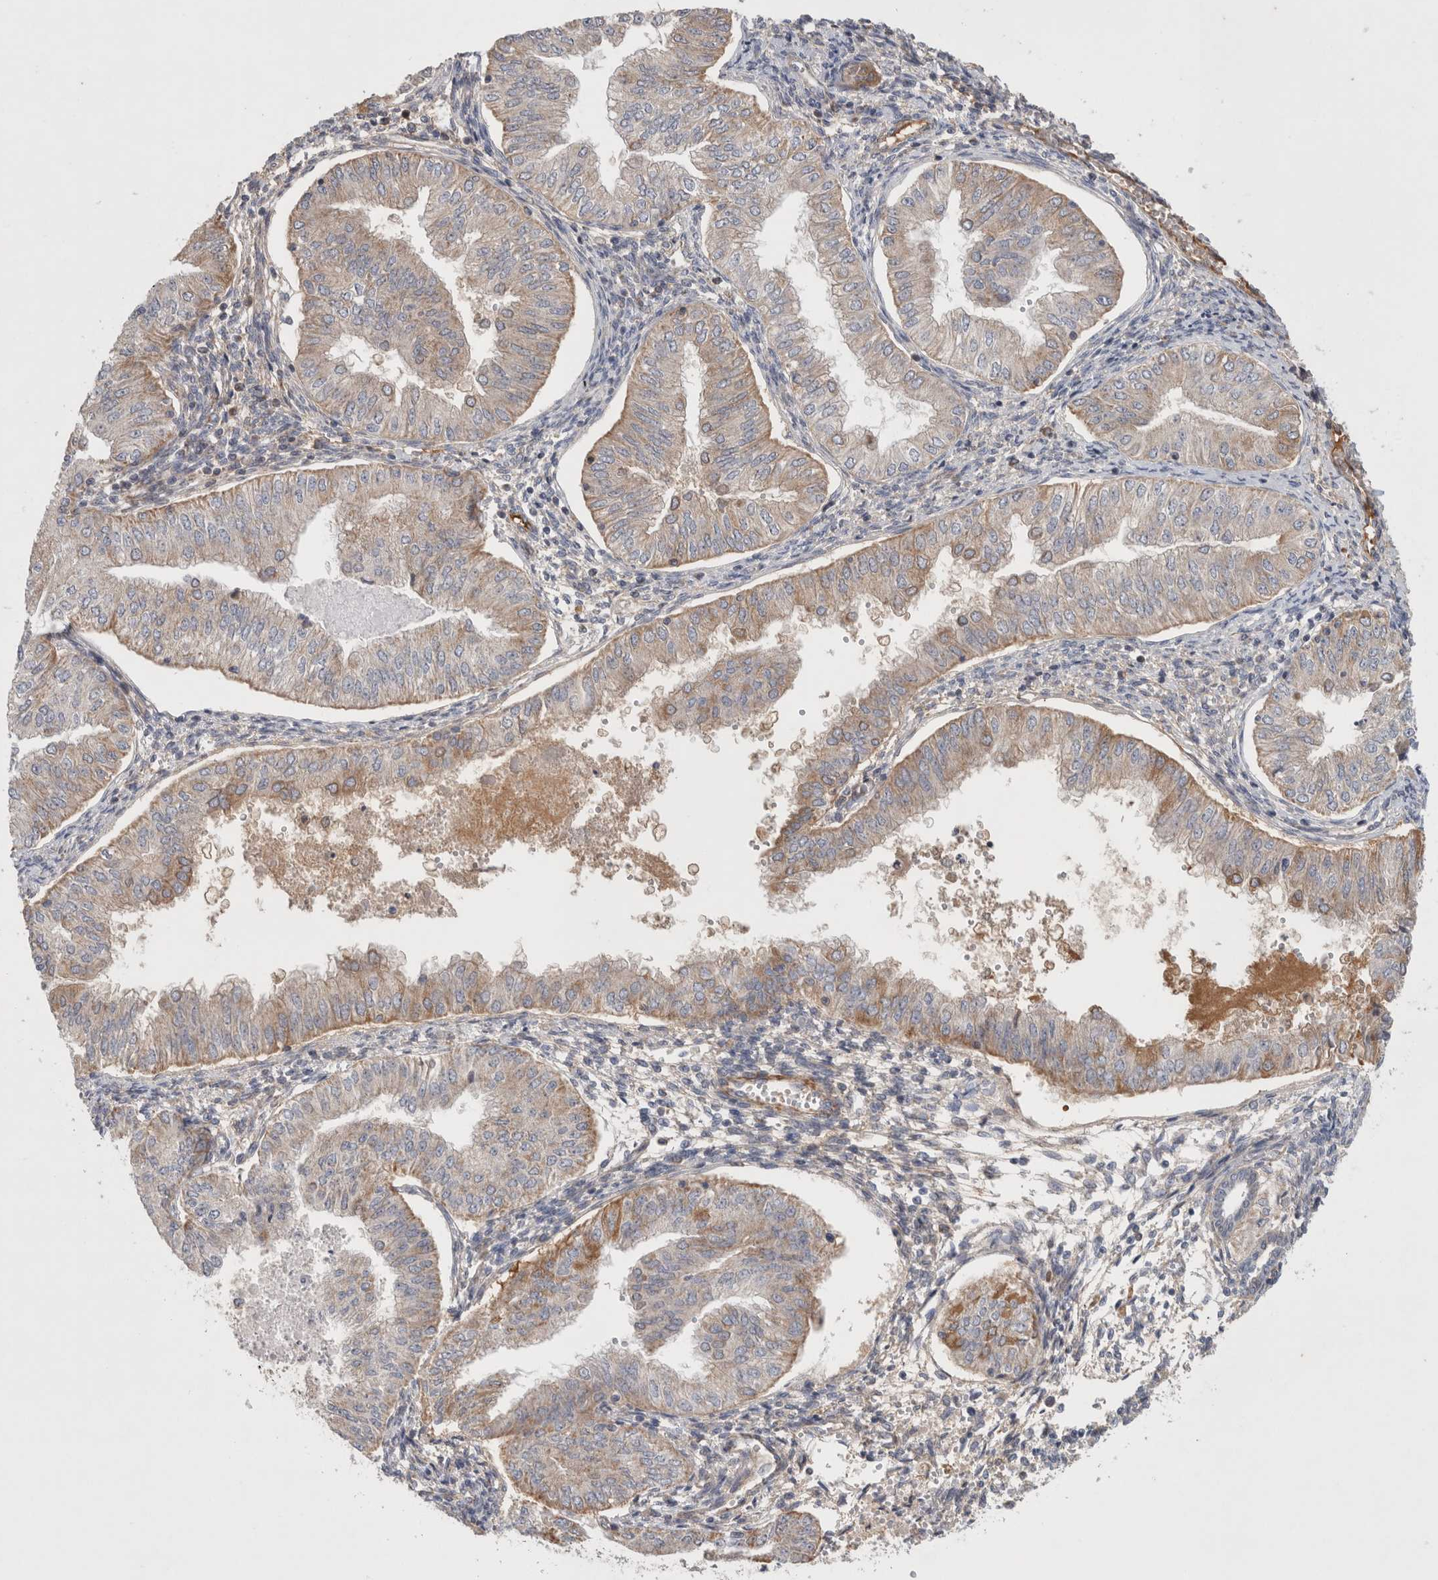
{"staining": {"intensity": "weak", "quantity": ">75%", "location": "cytoplasmic/membranous"}, "tissue": "endometrial cancer", "cell_type": "Tumor cells", "image_type": "cancer", "snomed": [{"axis": "morphology", "description": "Normal tissue, NOS"}, {"axis": "morphology", "description": "Adenocarcinoma, NOS"}, {"axis": "topography", "description": "Endometrium"}], "caption": "Brown immunohistochemical staining in endometrial adenocarcinoma displays weak cytoplasmic/membranous expression in approximately >75% of tumor cells.", "gene": "MRPS28", "patient": {"sex": "female", "age": 53}}